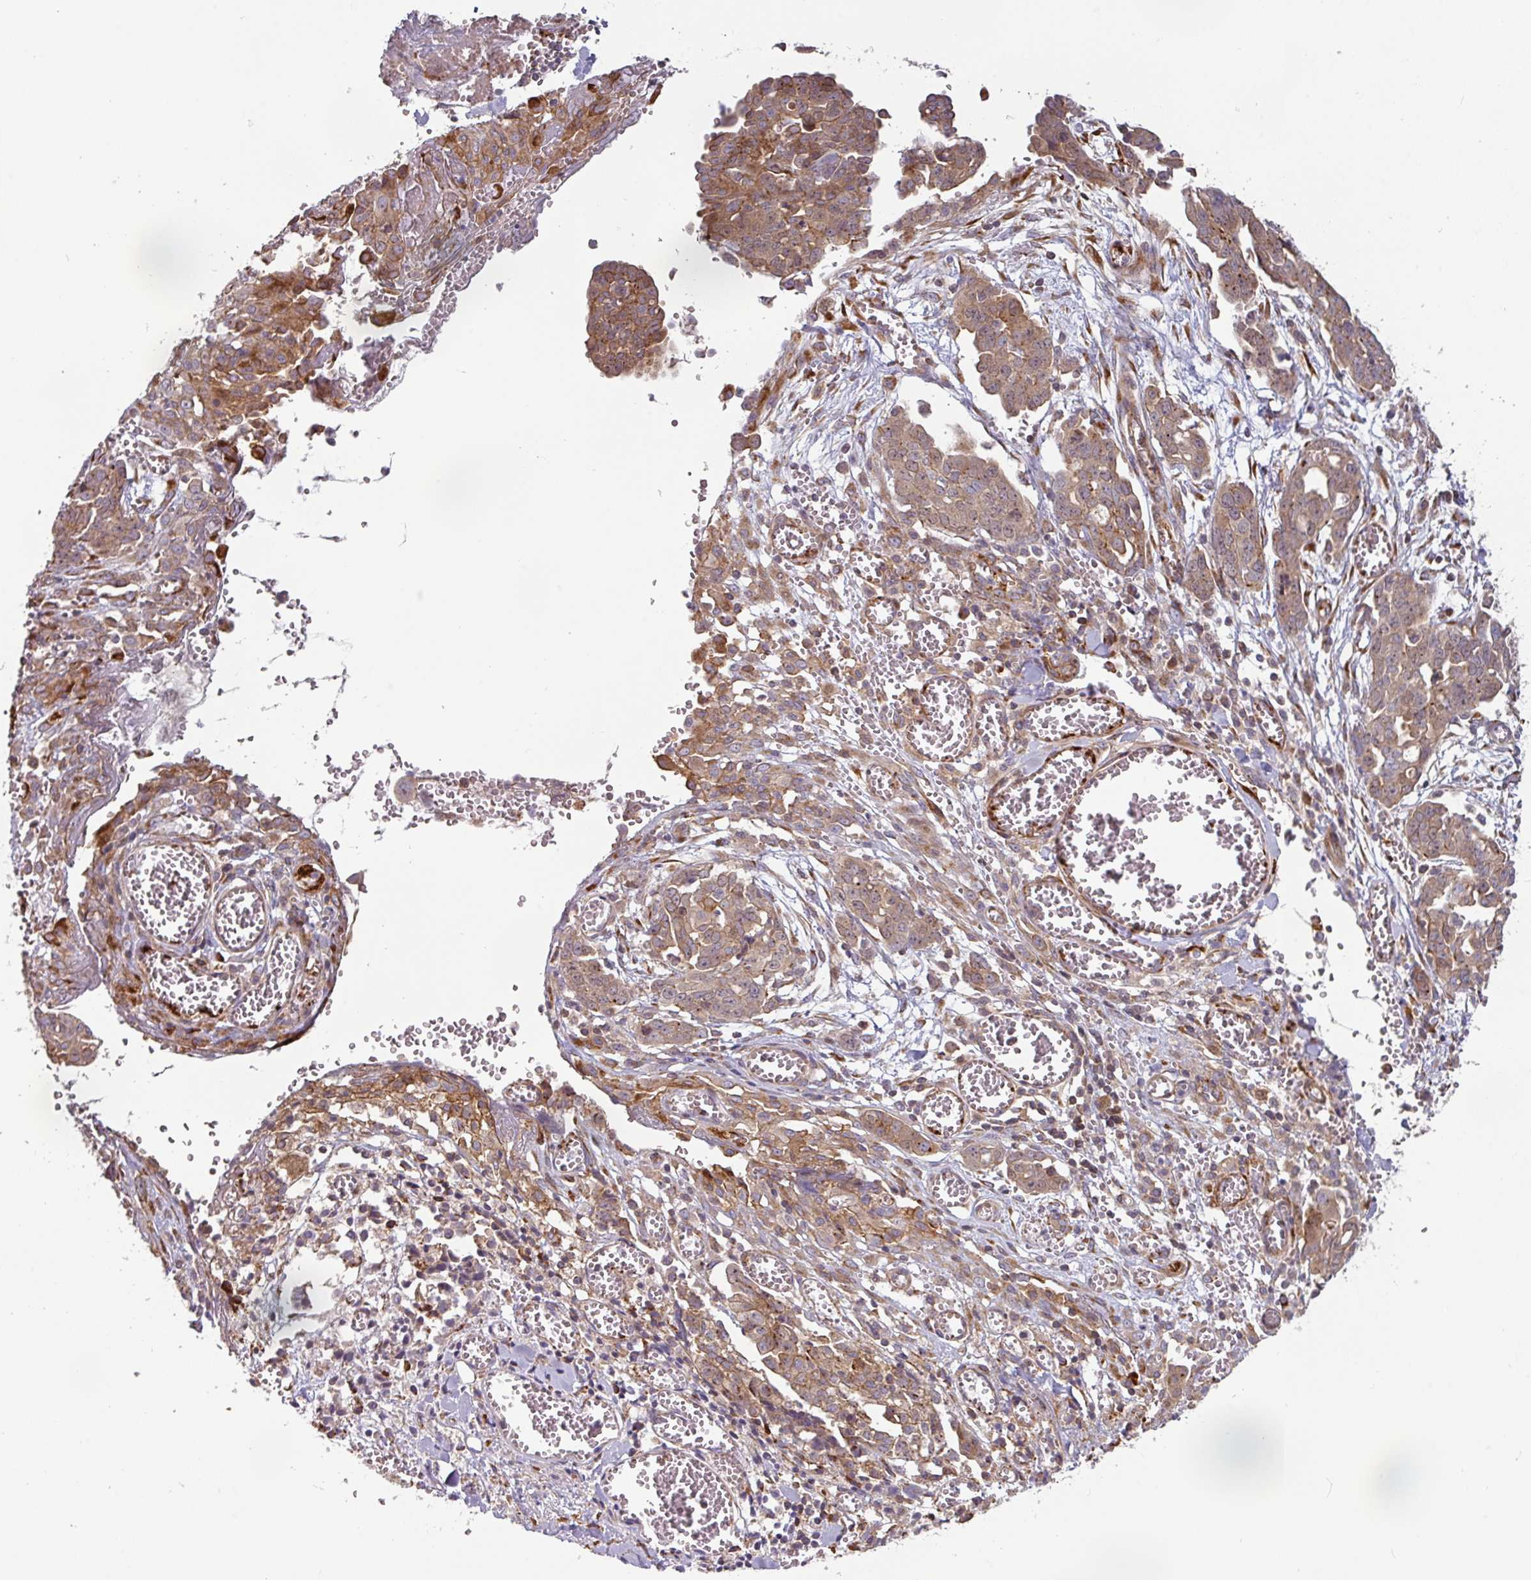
{"staining": {"intensity": "moderate", "quantity": ">75%", "location": "cytoplasmic/membranous"}, "tissue": "ovarian cancer", "cell_type": "Tumor cells", "image_type": "cancer", "snomed": [{"axis": "morphology", "description": "Cystadenocarcinoma, serous, NOS"}, {"axis": "topography", "description": "Soft tissue"}, {"axis": "topography", "description": "Ovary"}], "caption": "Protein expression analysis of ovarian cancer reveals moderate cytoplasmic/membranous expression in approximately >75% of tumor cells.", "gene": "CASP2", "patient": {"sex": "female", "age": 57}}